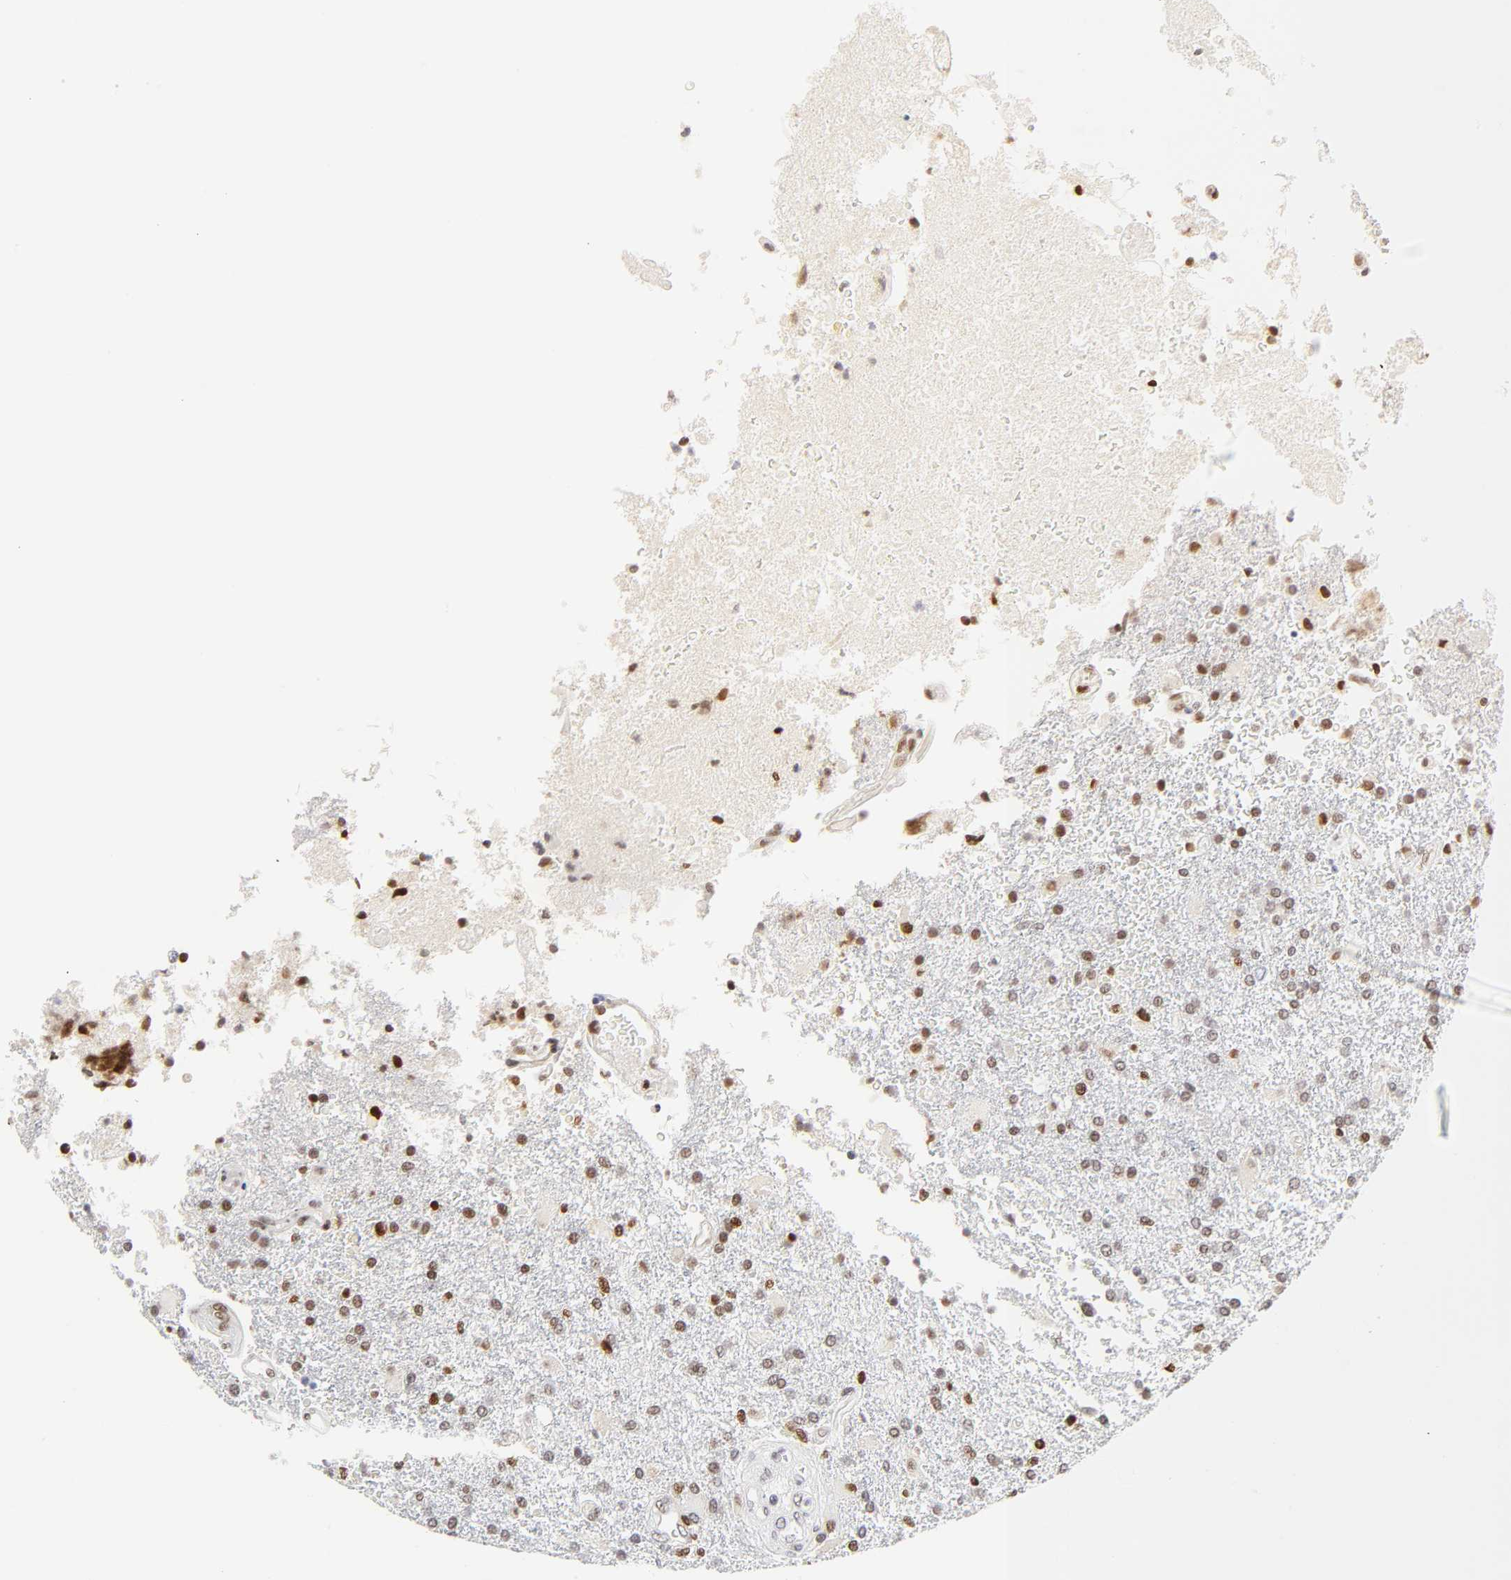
{"staining": {"intensity": "moderate", "quantity": ">75%", "location": "nuclear"}, "tissue": "glioma", "cell_type": "Tumor cells", "image_type": "cancer", "snomed": [{"axis": "morphology", "description": "Glioma, malignant, High grade"}, {"axis": "topography", "description": "Cerebral cortex"}], "caption": "The image displays staining of glioma, revealing moderate nuclear protein expression (brown color) within tumor cells.", "gene": "NFIC", "patient": {"sex": "male", "age": 79}}